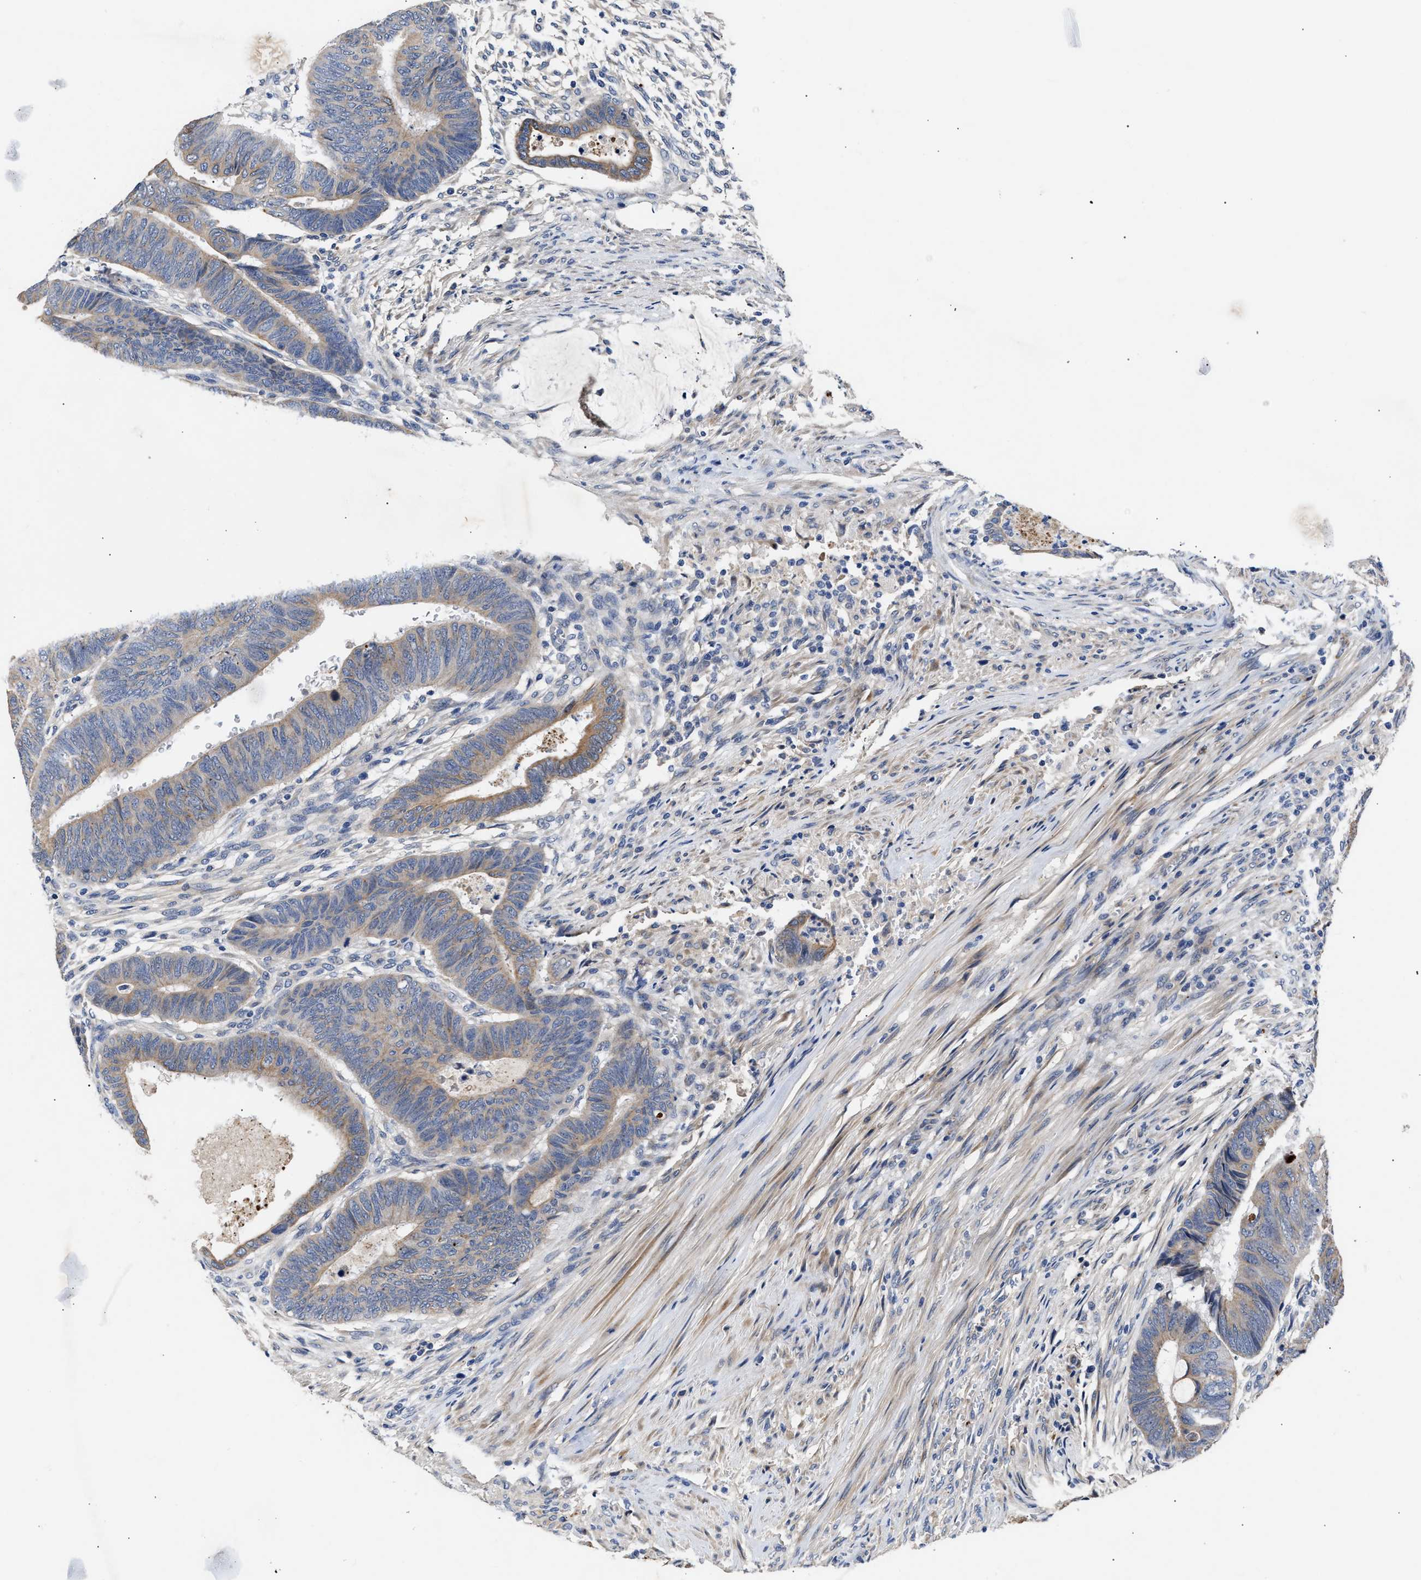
{"staining": {"intensity": "weak", "quantity": "25%-75%", "location": "cytoplasmic/membranous"}, "tissue": "colorectal cancer", "cell_type": "Tumor cells", "image_type": "cancer", "snomed": [{"axis": "morphology", "description": "Normal tissue, NOS"}, {"axis": "morphology", "description": "Adenocarcinoma, NOS"}, {"axis": "topography", "description": "Rectum"}, {"axis": "topography", "description": "Peripheral nerve tissue"}], "caption": "Immunohistochemical staining of human colorectal cancer reveals low levels of weak cytoplasmic/membranous expression in approximately 25%-75% of tumor cells.", "gene": "CCDC146", "patient": {"sex": "male", "age": 92}}